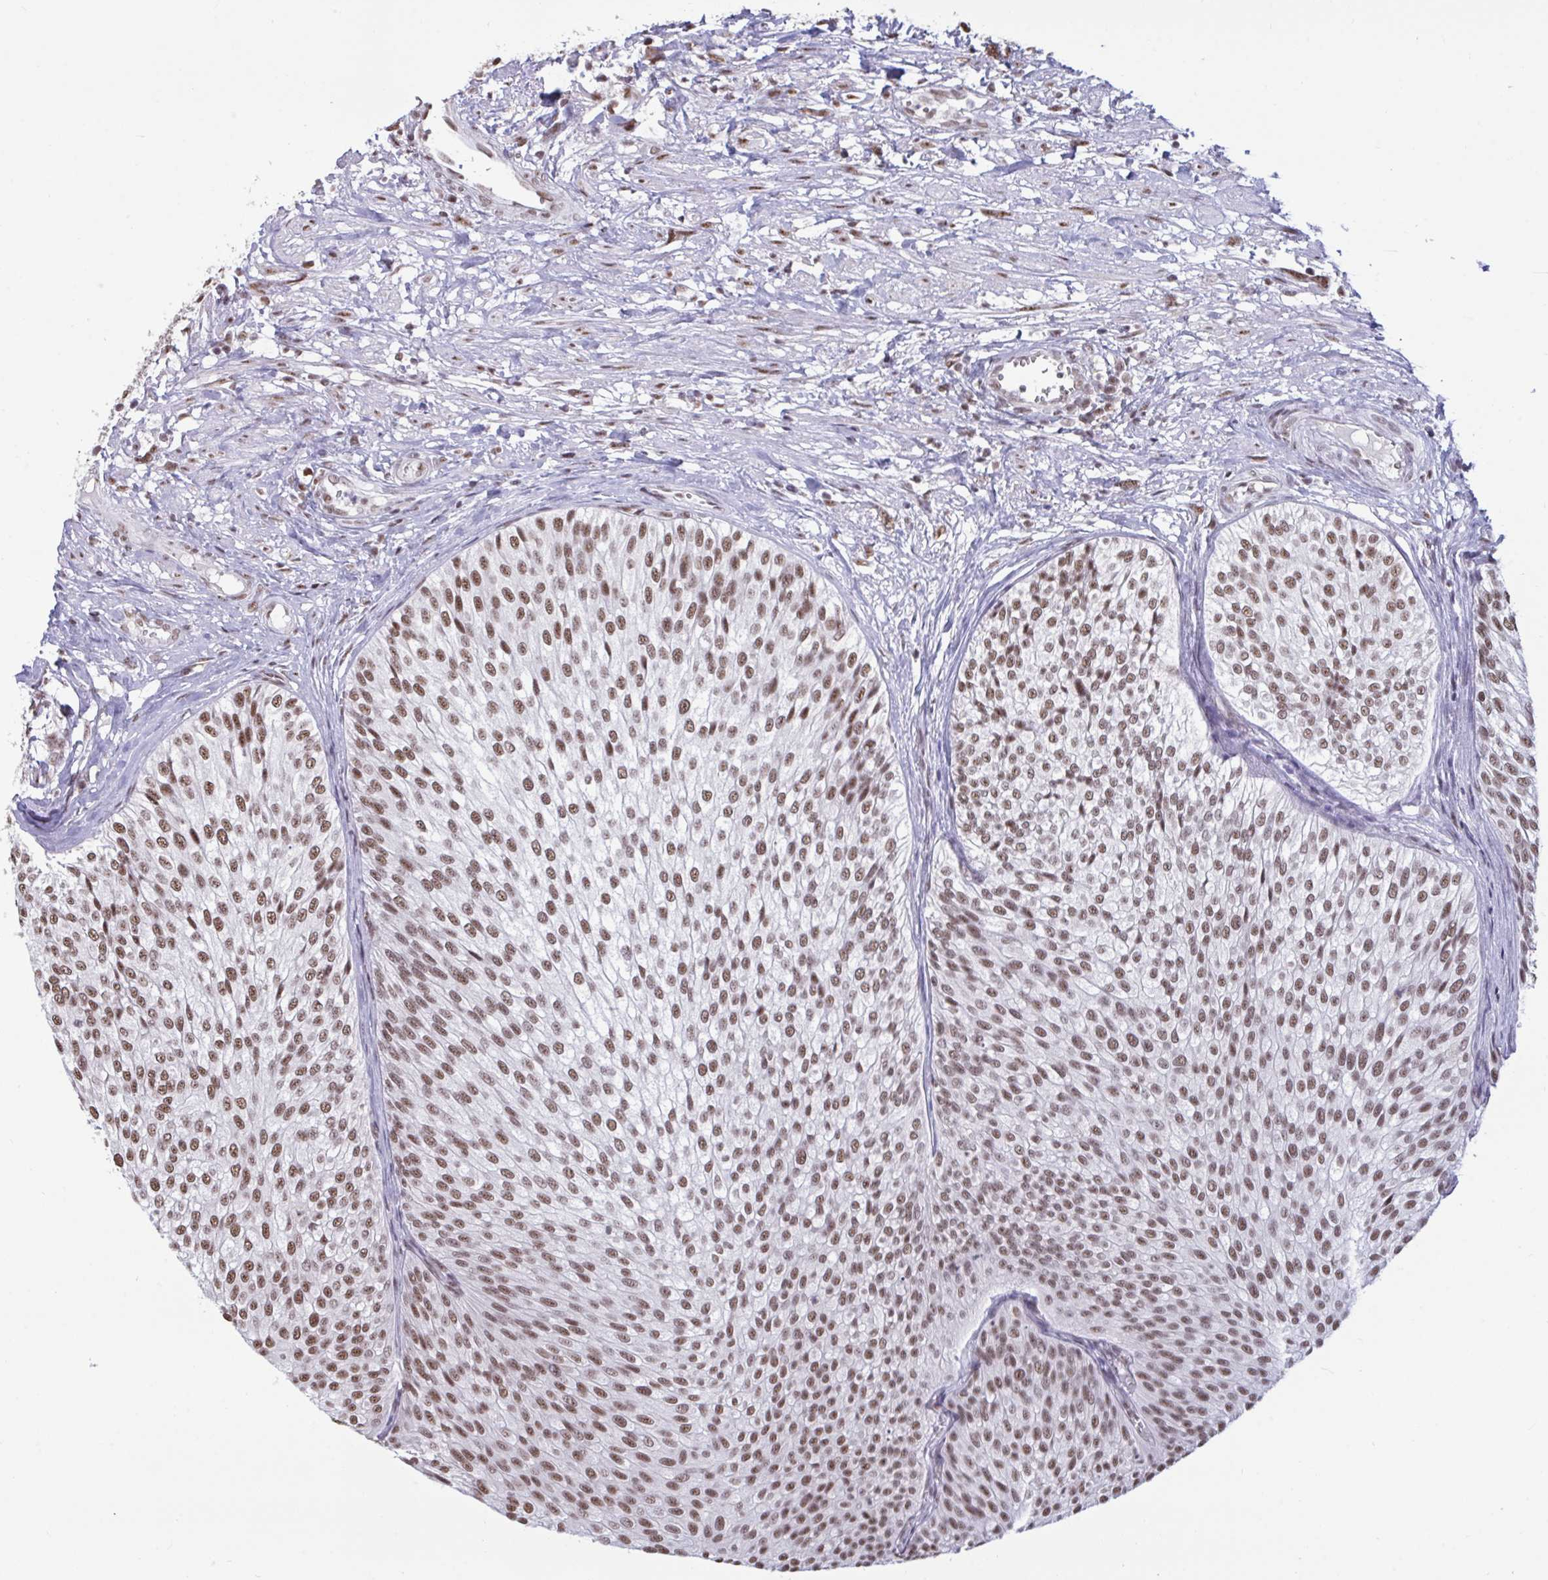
{"staining": {"intensity": "moderate", "quantity": ">75%", "location": "nuclear"}, "tissue": "urothelial cancer", "cell_type": "Tumor cells", "image_type": "cancer", "snomed": [{"axis": "morphology", "description": "Urothelial carcinoma, Low grade"}, {"axis": "topography", "description": "Urinary bladder"}], "caption": "A brown stain highlights moderate nuclear staining of a protein in human low-grade urothelial carcinoma tumor cells. The staining was performed using DAB (3,3'-diaminobenzidine) to visualize the protein expression in brown, while the nuclei were stained in blue with hematoxylin (Magnification: 20x).", "gene": "PUF60", "patient": {"sex": "male", "age": 91}}